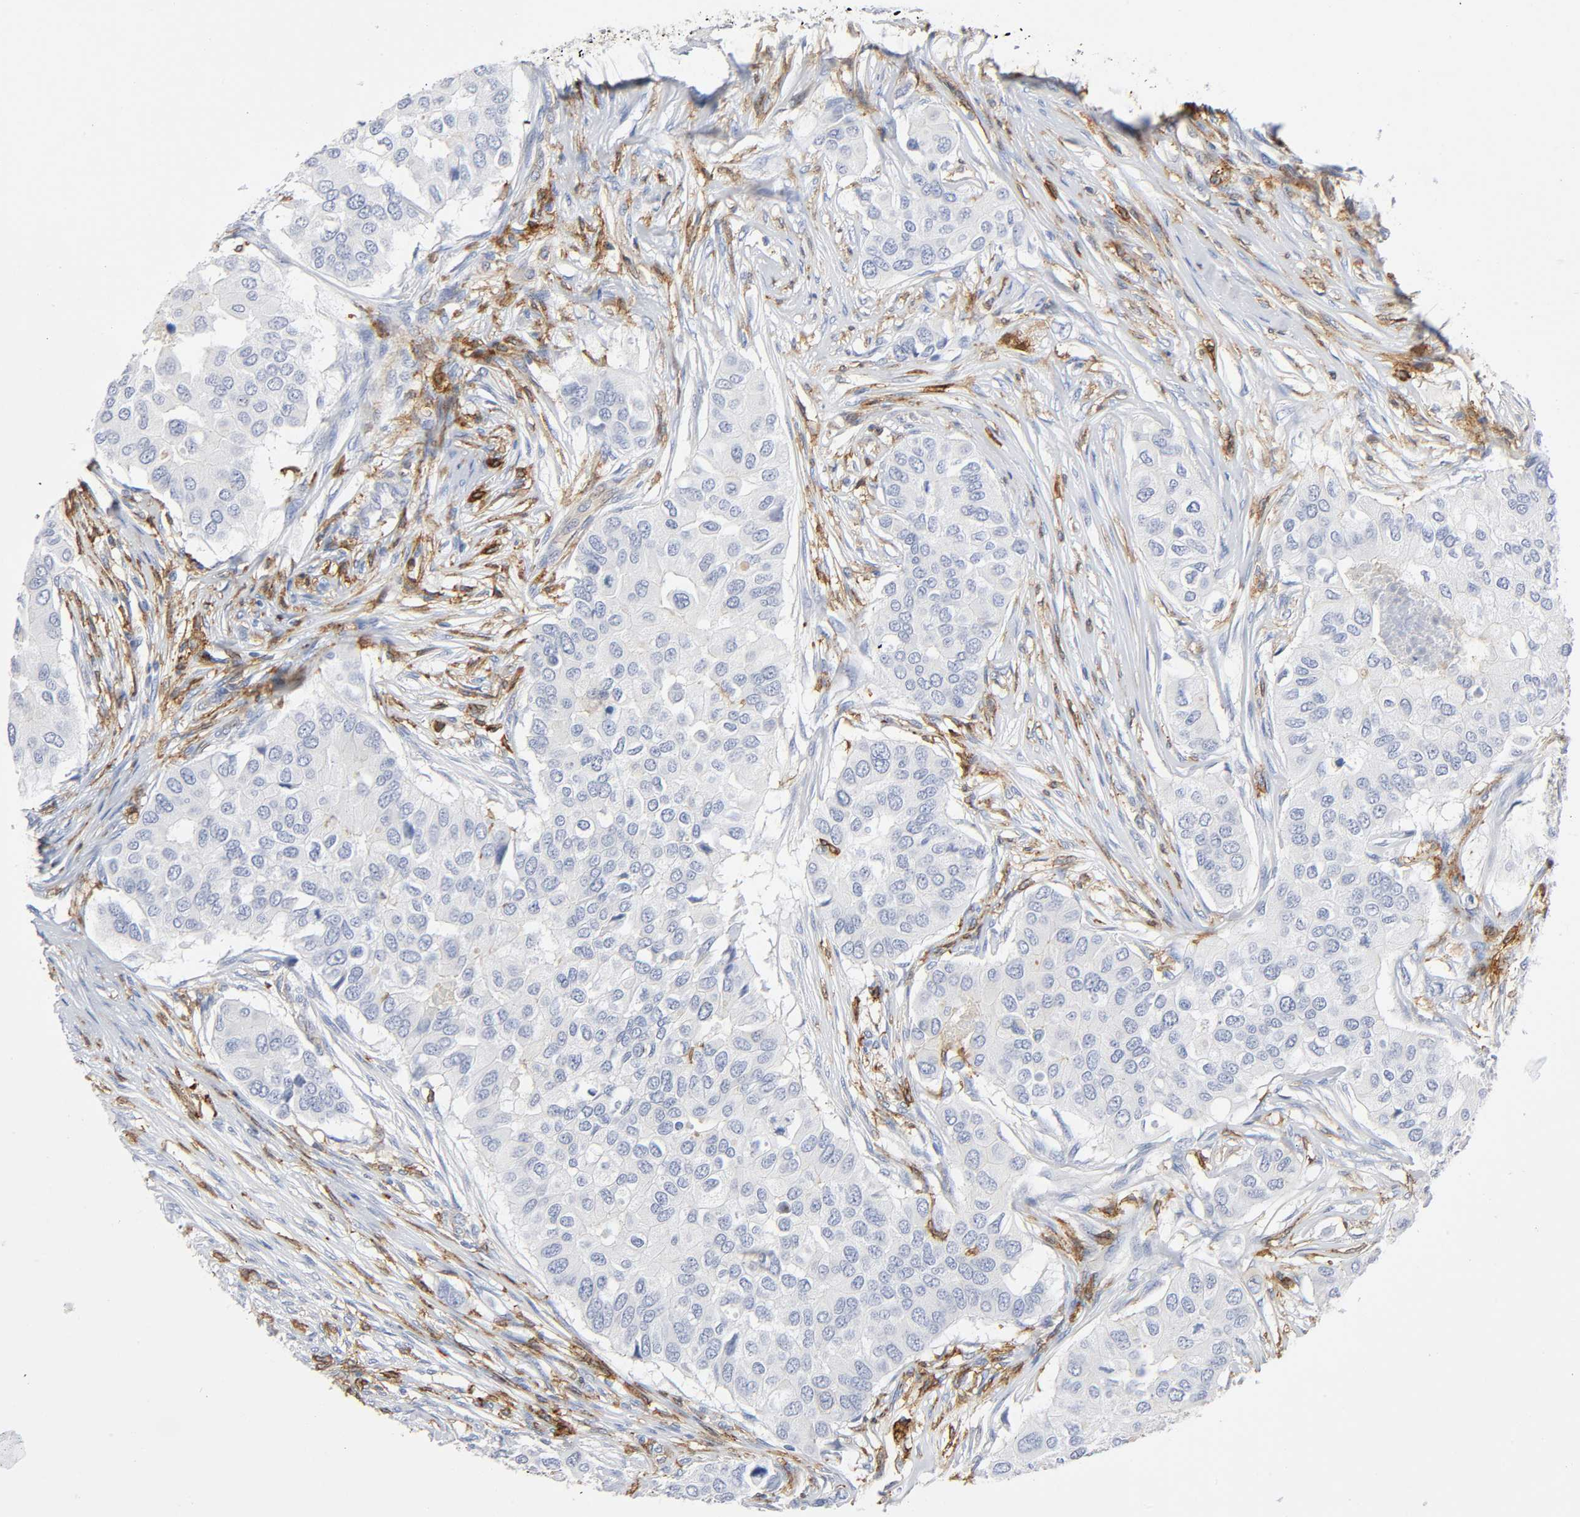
{"staining": {"intensity": "negative", "quantity": "none", "location": "none"}, "tissue": "breast cancer", "cell_type": "Tumor cells", "image_type": "cancer", "snomed": [{"axis": "morphology", "description": "Normal tissue, NOS"}, {"axis": "morphology", "description": "Duct carcinoma"}, {"axis": "topography", "description": "Breast"}], "caption": "Image shows no significant protein expression in tumor cells of breast cancer (invasive ductal carcinoma). (DAB (3,3'-diaminobenzidine) immunohistochemistry (IHC), high magnification).", "gene": "LYN", "patient": {"sex": "female", "age": 49}}